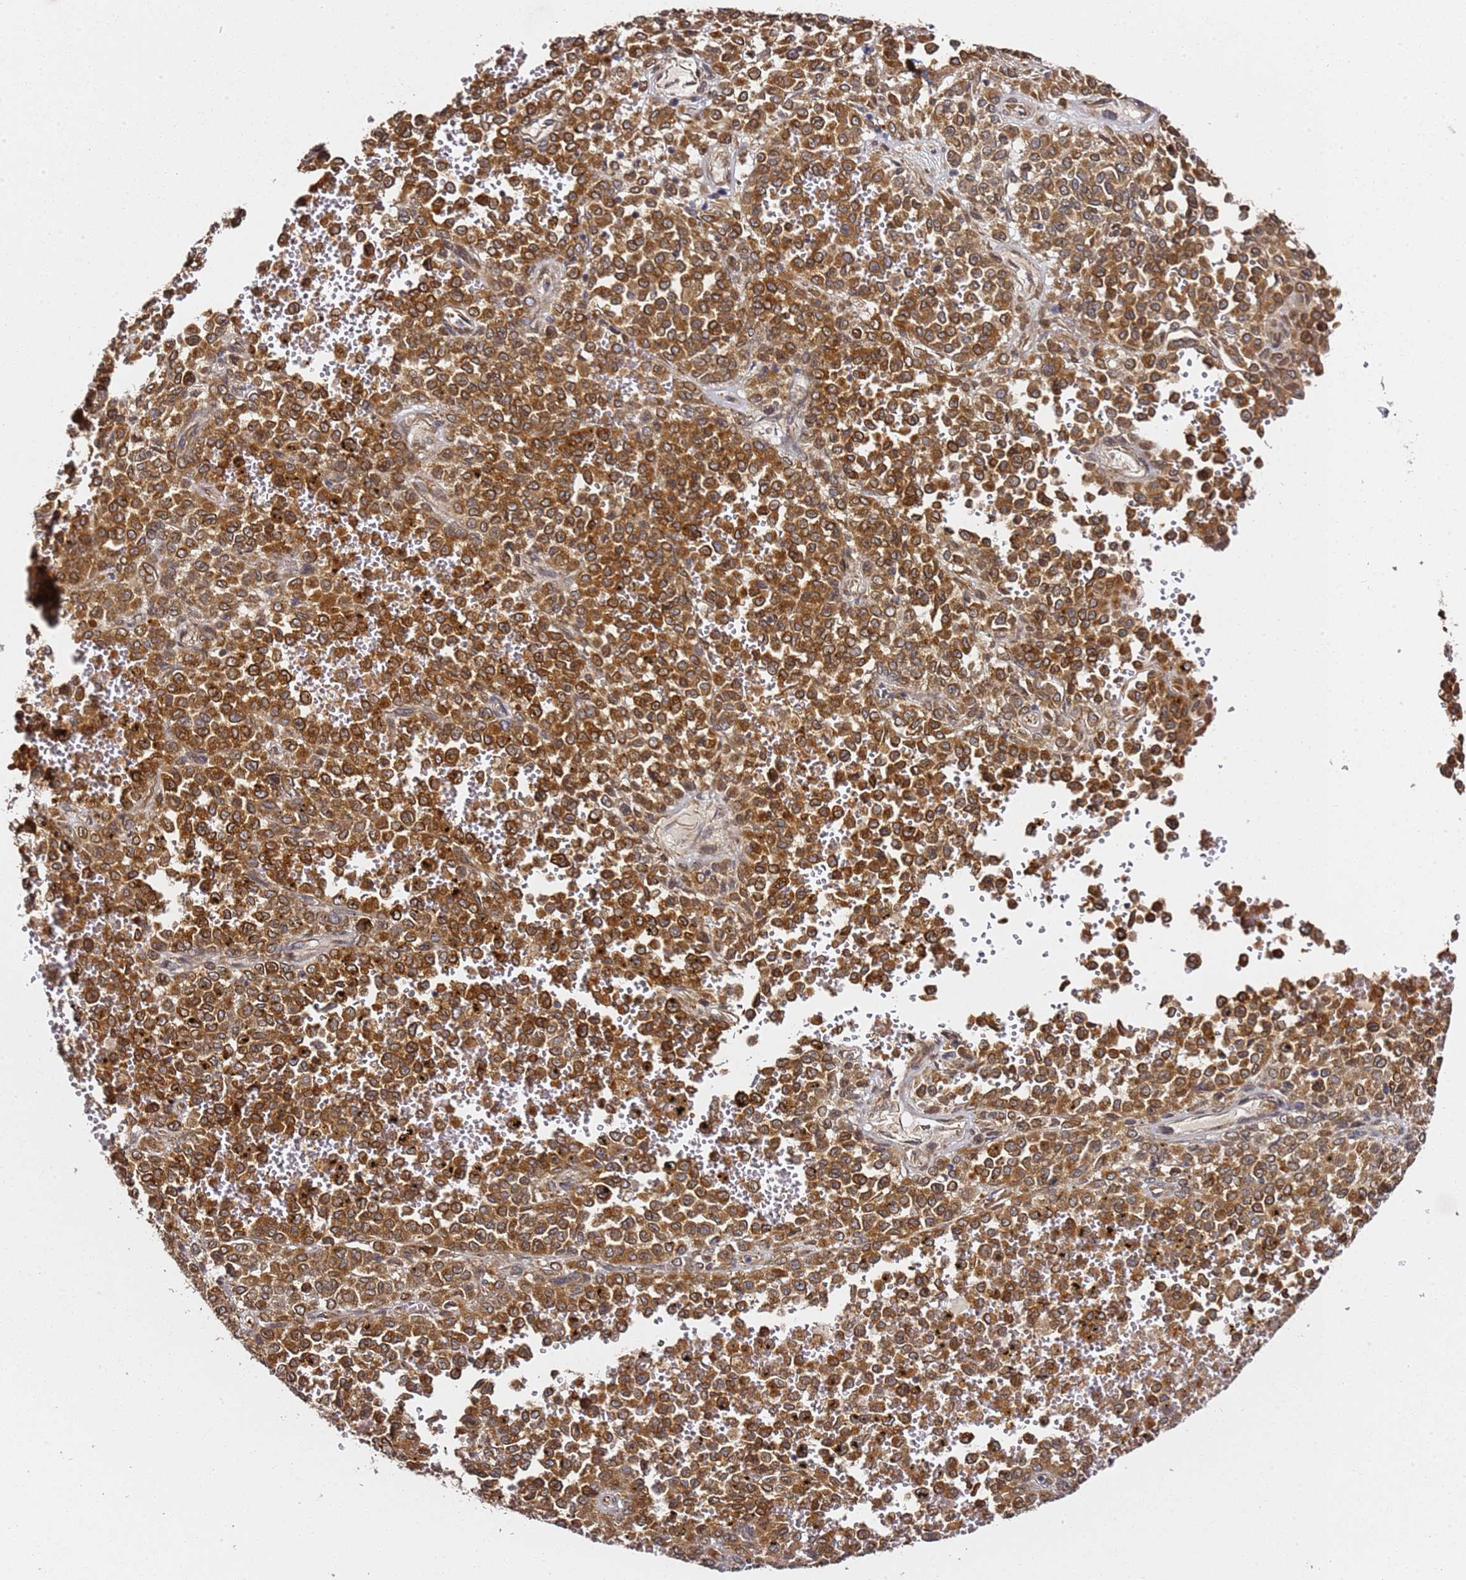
{"staining": {"intensity": "strong", "quantity": ">75%", "location": "cytoplasmic/membranous"}, "tissue": "melanoma", "cell_type": "Tumor cells", "image_type": "cancer", "snomed": [{"axis": "morphology", "description": "Malignant melanoma, Metastatic site"}, {"axis": "topography", "description": "Pancreas"}], "caption": "Immunohistochemistry (IHC) image of neoplastic tissue: human malignant melanoma (metastatic site) stained using IHC exhibits high levels of strong protein expression localized specifically in the cytoplasmic/membranous of tumor cells, appearing as a cytoplasmic/membranous brown color.", "gene": "PRKAB2", "patient": {"sex": "female", "age": 30}}